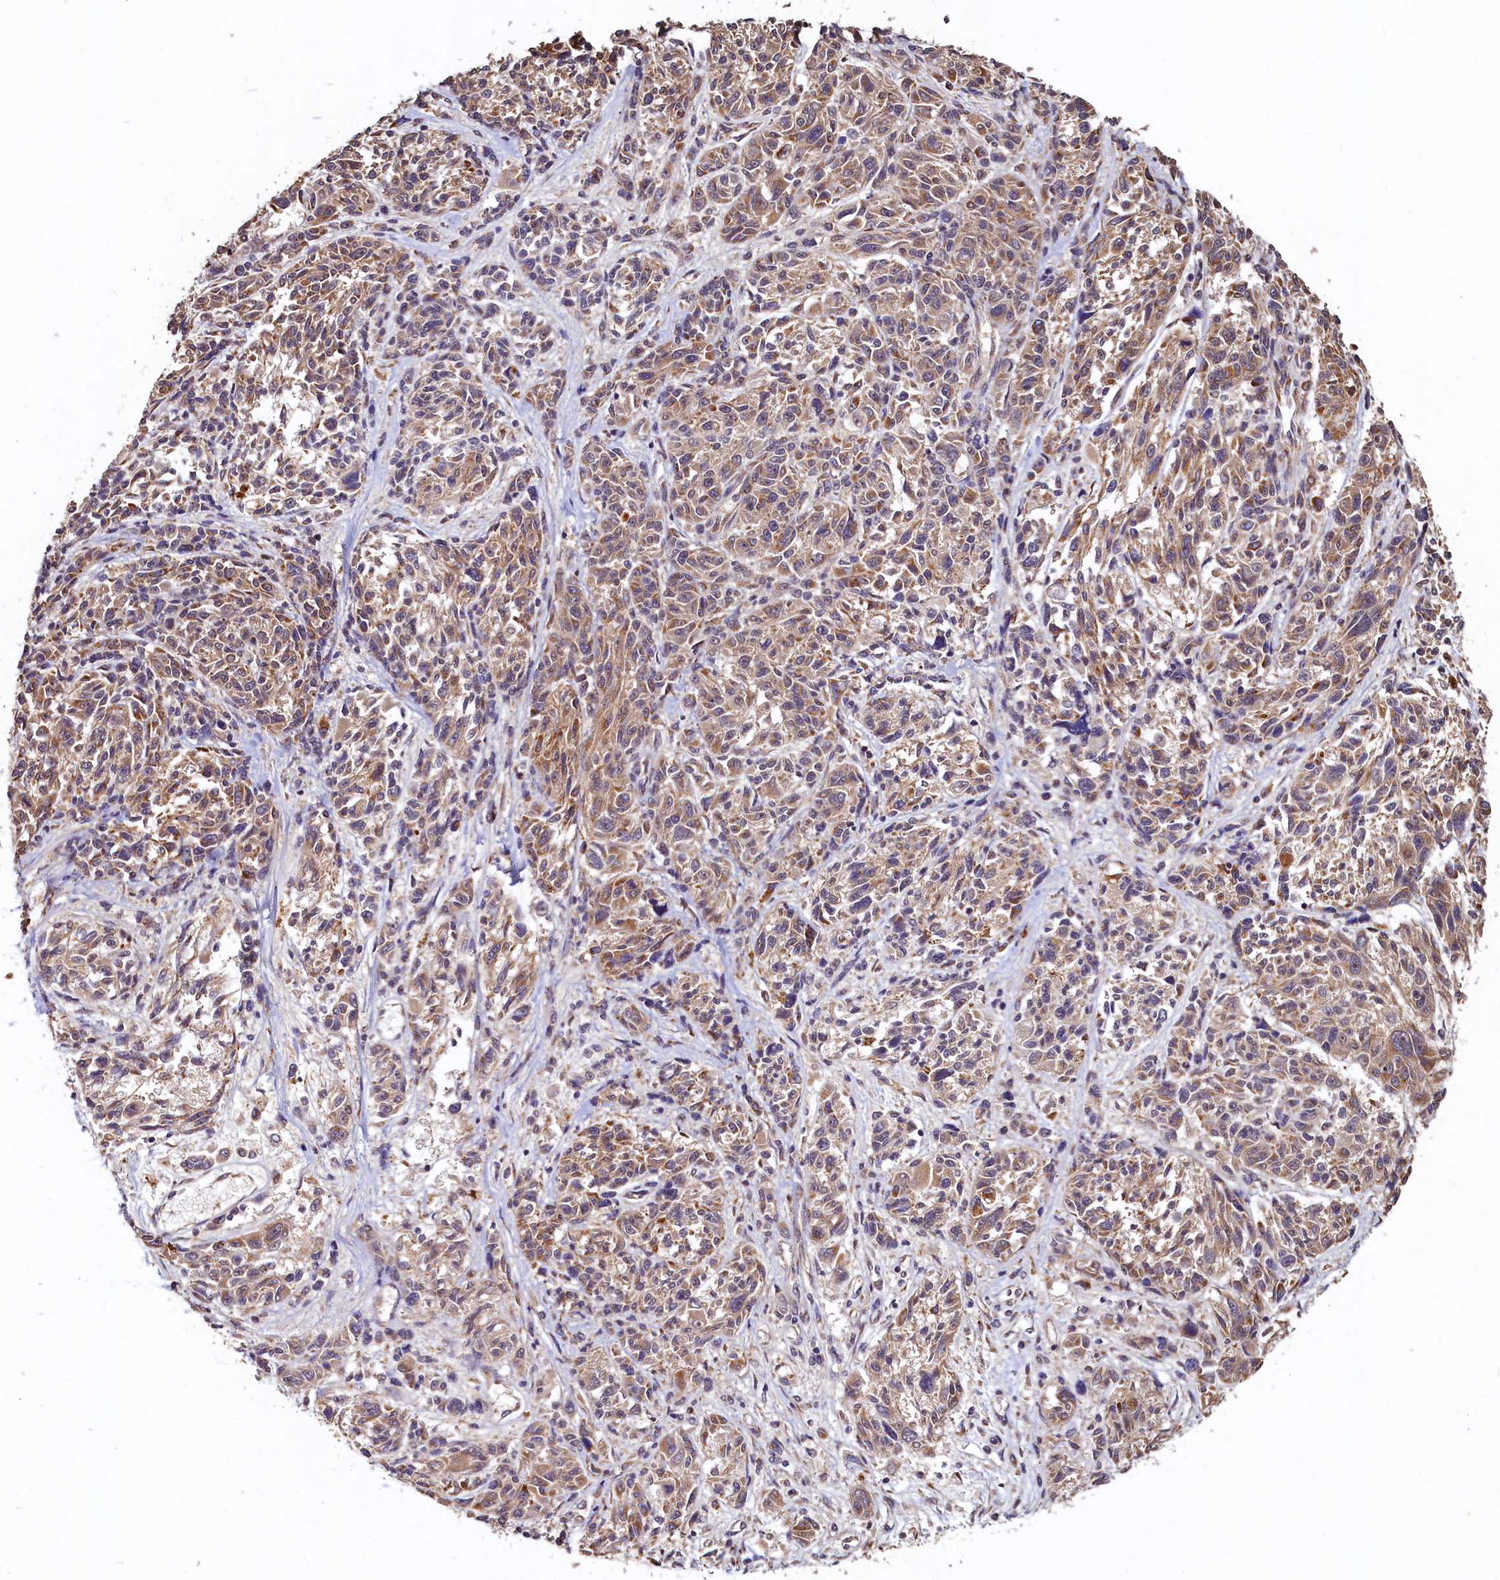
{"staining": {"intensity": "moderate", "quantity": "25%-75%", "location": "cytoplasmic/membranous"}, "tissue": "melanoma", "cell_type": "Tumor cells", "image_type": "cancer", "snomed": [{"axis": "morphology", "description": "Malignant melanoma, NOS"}, {"axis": "topography", "description": "Skin"}], "caption": "Tumor cells demonstrate medium levels of moderate cytoplasmic/membranous staining in approximately 25%-75% of cells in human malignant melanoma.", "gene": "NCKAP5L", "patient": {"sex": "male", "age": 53}}